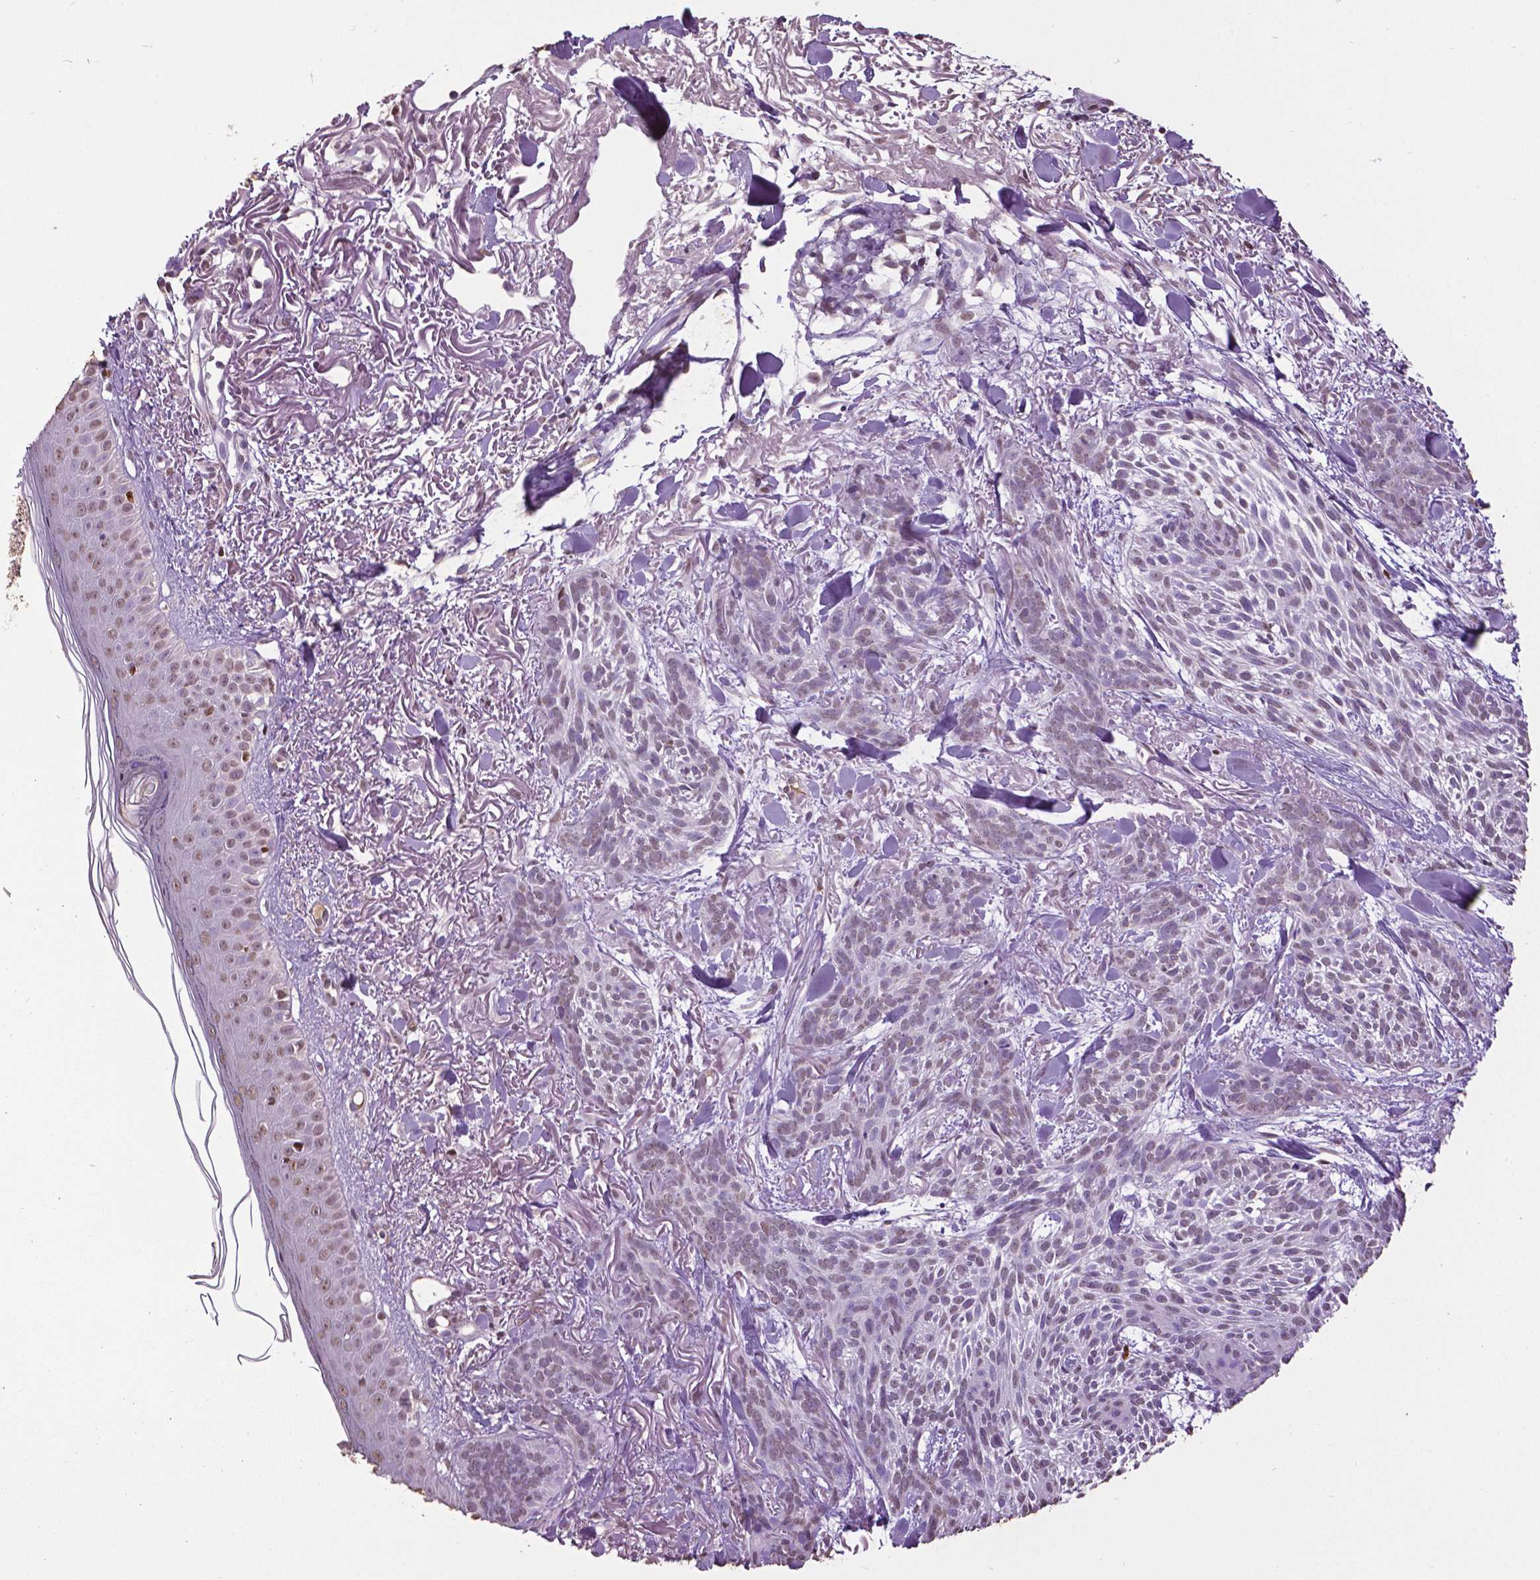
{"staining": {"intensity": "negative", "quantity": "none", "location": "none"}, "tissue": "skin cancer", "cell_type": "Tumor cells", "image_type": "cancer", "snomed": [{"axis": "morphology", "description": "Basal cell carcinoma"}, {"axis": "topography", "description": "Skin"}], "caption": "Immunohistochemistry (IHC) histopathology image of skin cancer (basal cell carcinoma) stained for a protein (brown), which exhibits no positivity in tumor cells.", "gene": "RUNX3", "patient": {"sex": "female", "age": 78}}